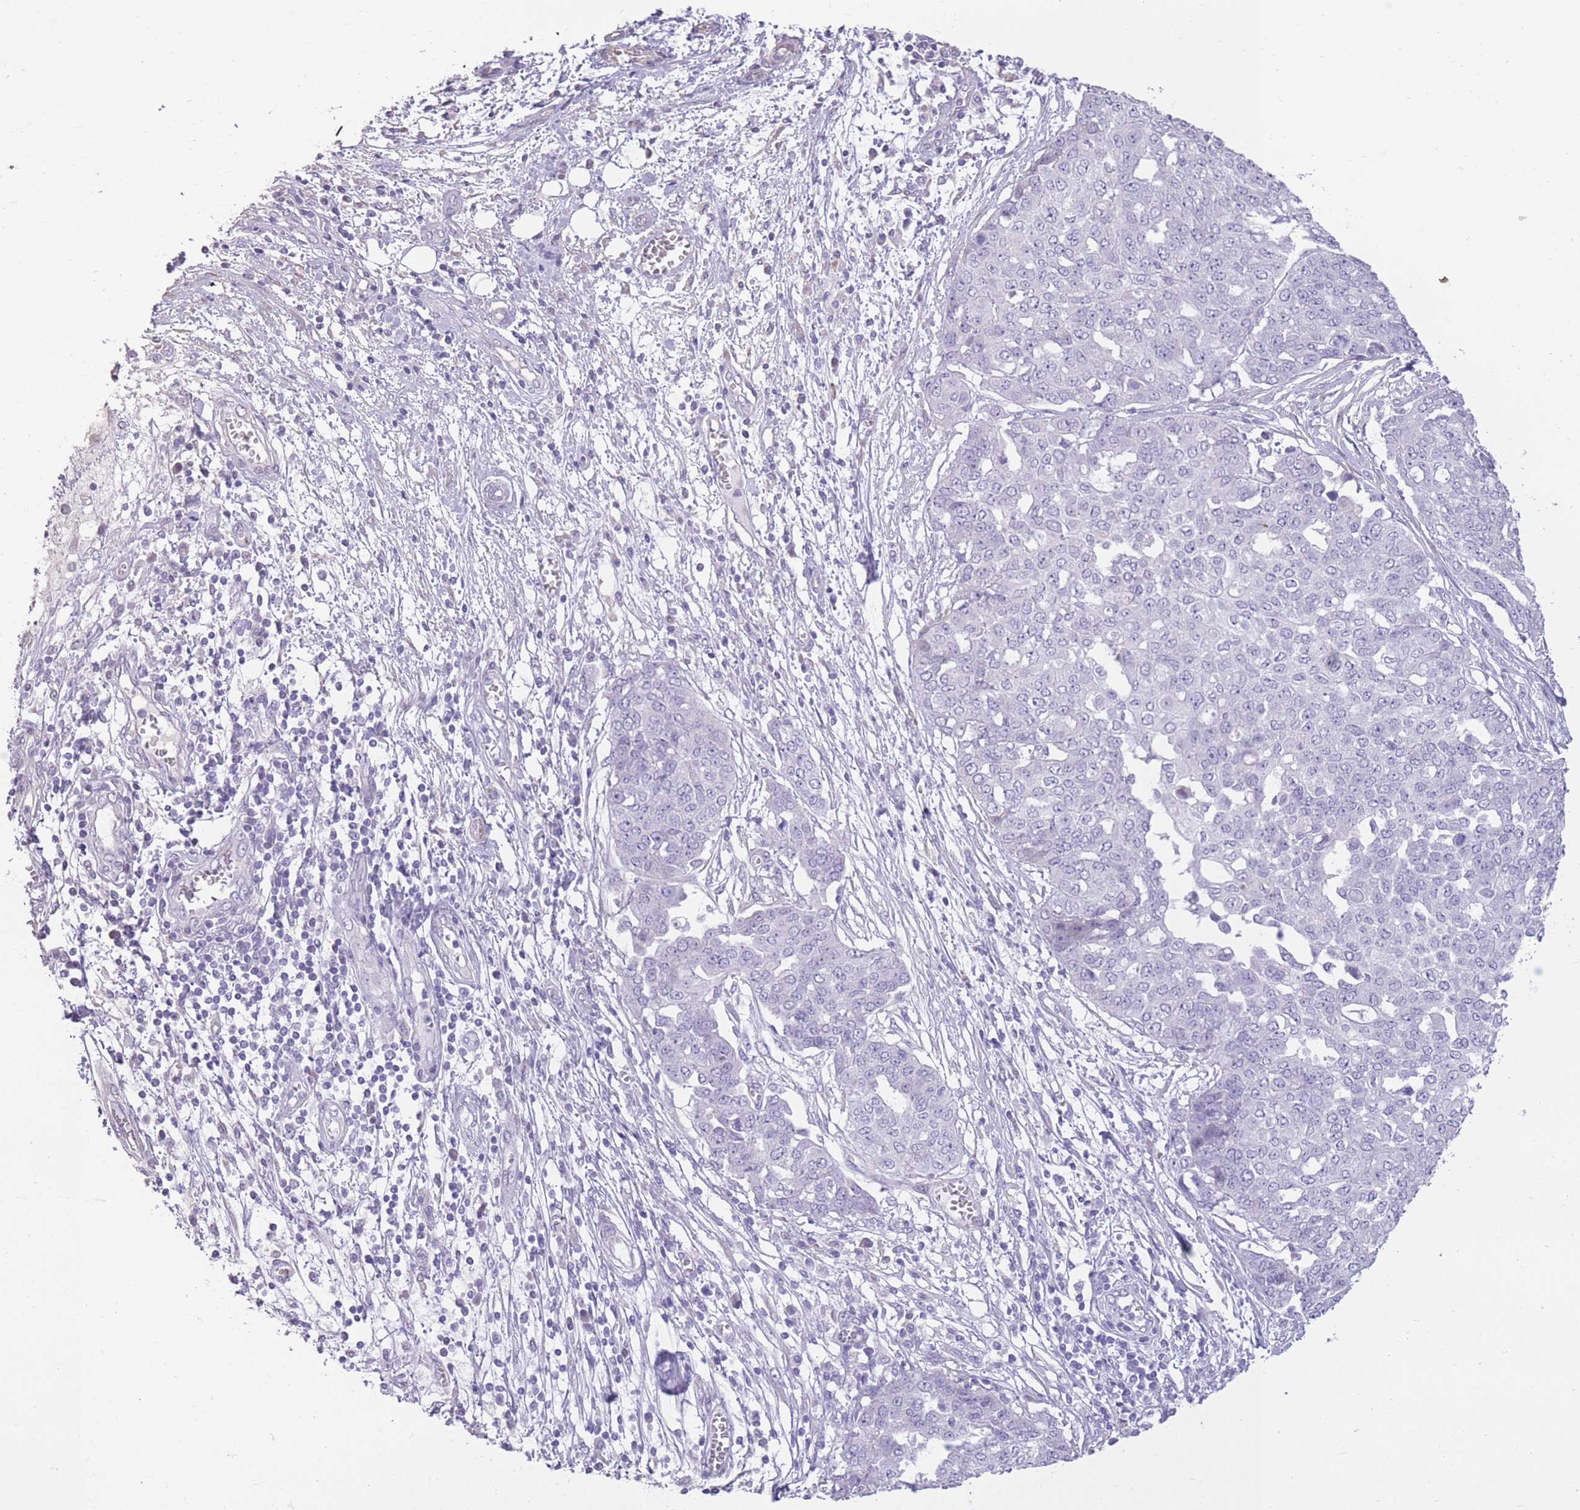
{"staining": {"intensity": "negative", "quantity": "none", "location": "none"}, "tissue": "ovarian cancer", "cell_type": "Tumor cells", "image_type": "cancer", "snomed": [{"axis": "morphology", "description": "Cystadenocarcinoma, serous, NOS"}, {"axis": "topography", "description": "Soft tissue"}, {"axis": "topography", "description": "Ovary"}], "caption": "An immunohistochemistry (IHC) image of ovarian cancer is shown. There is no staining in tumor cells of ovarian cancer.", "gene": "WDR70", "patient": {"sex": "female", "age": 57}}